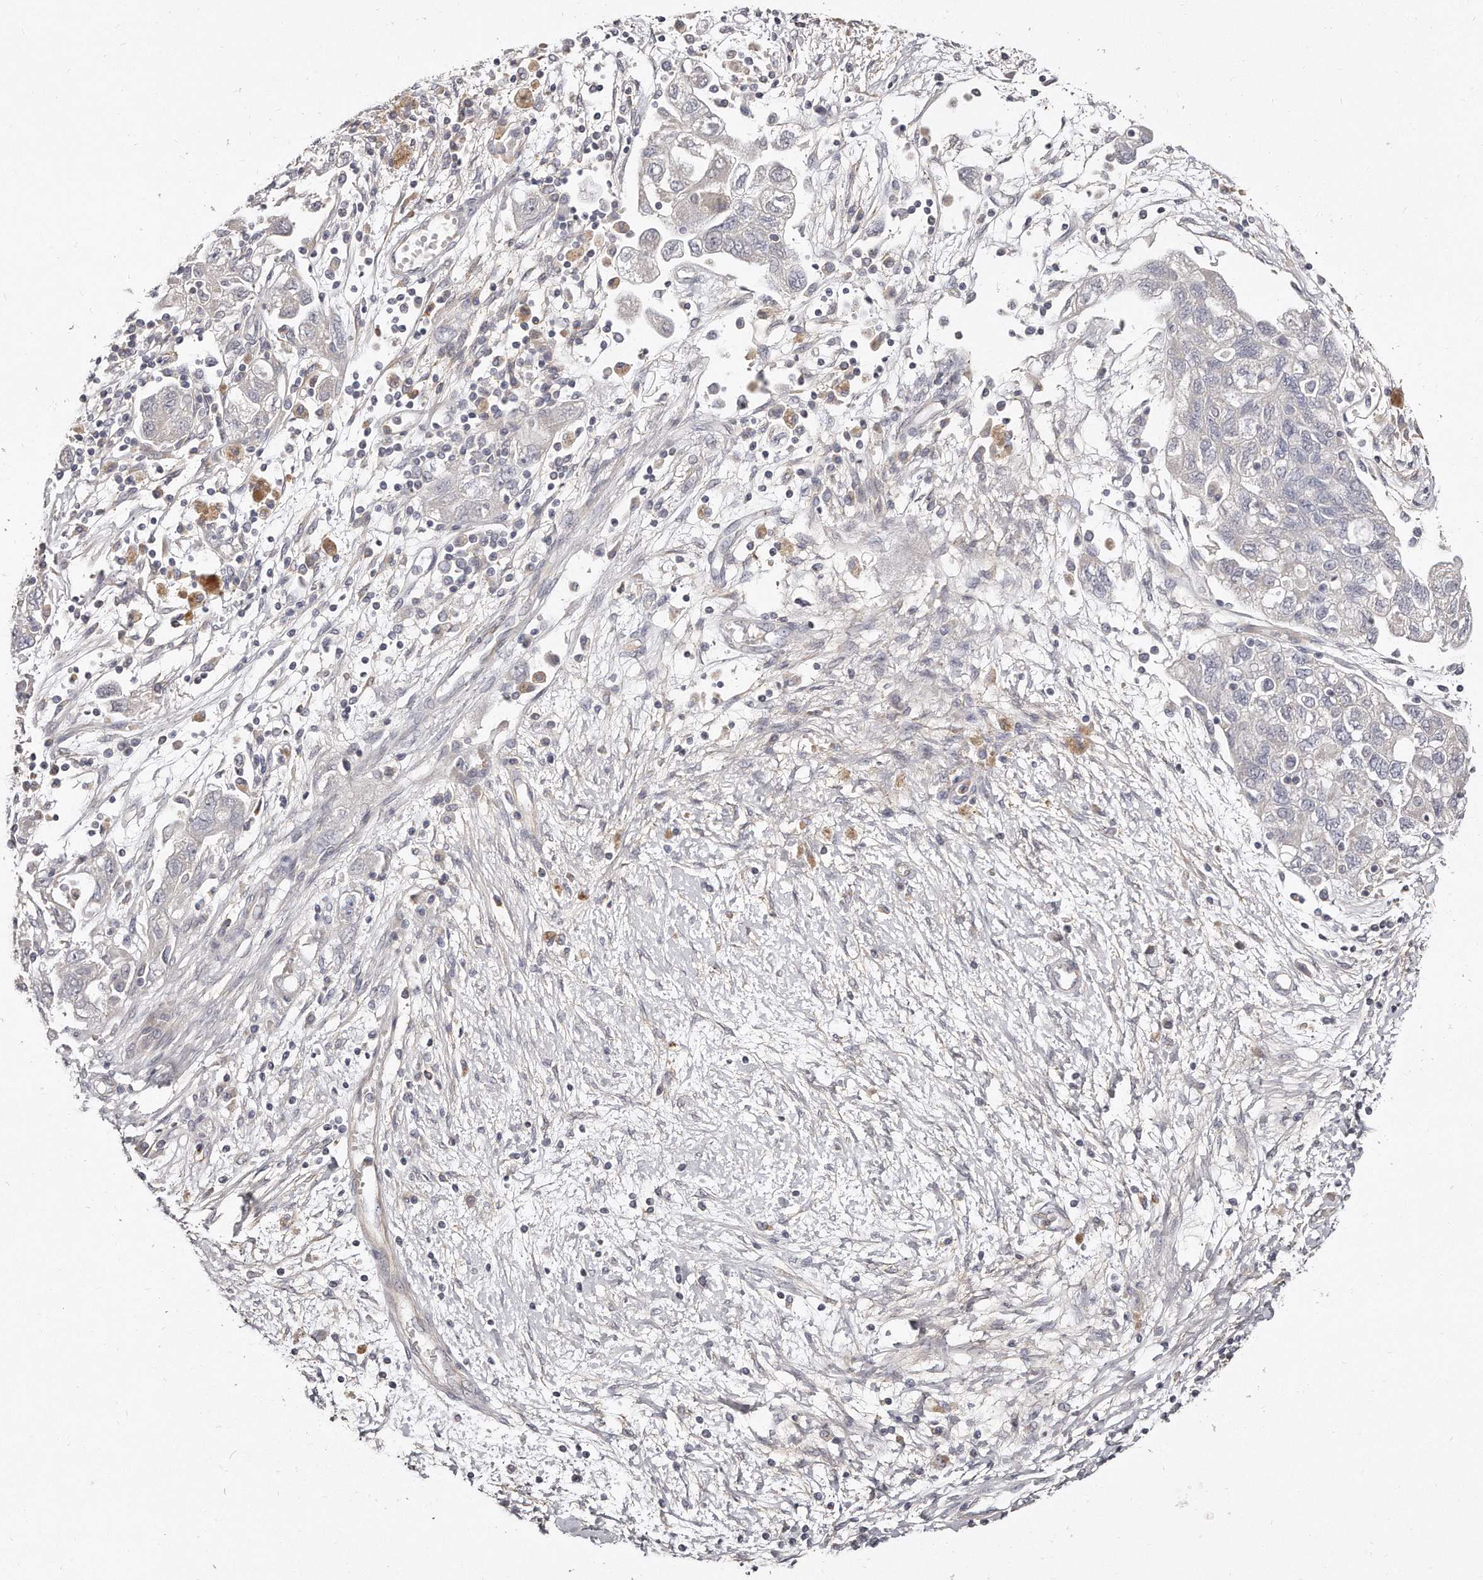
{"staining": {"intensity": "negative", "quantity": "none", "location": "none"}, "tissue": "ovarian cancer", "cell_type": "Tumor cells", "image_type": "cancer", "snomed": [{"axis": "morphology", "description": "Carcinoma, NOS"}, {"axis": "morphology", "description": "Cystadenocarcinoma, serous, NOS"}, {"axis": "topography", "description": "Ovary"}], "caption": "This is a histopathology image of immunohistochemistry (IHC) staining of serous cystadenocarcinoma (ovarian), which shows no positivity in tumor cells.", "gene": "TTLL4", "patient": {"sex": "female", "age": 69}}